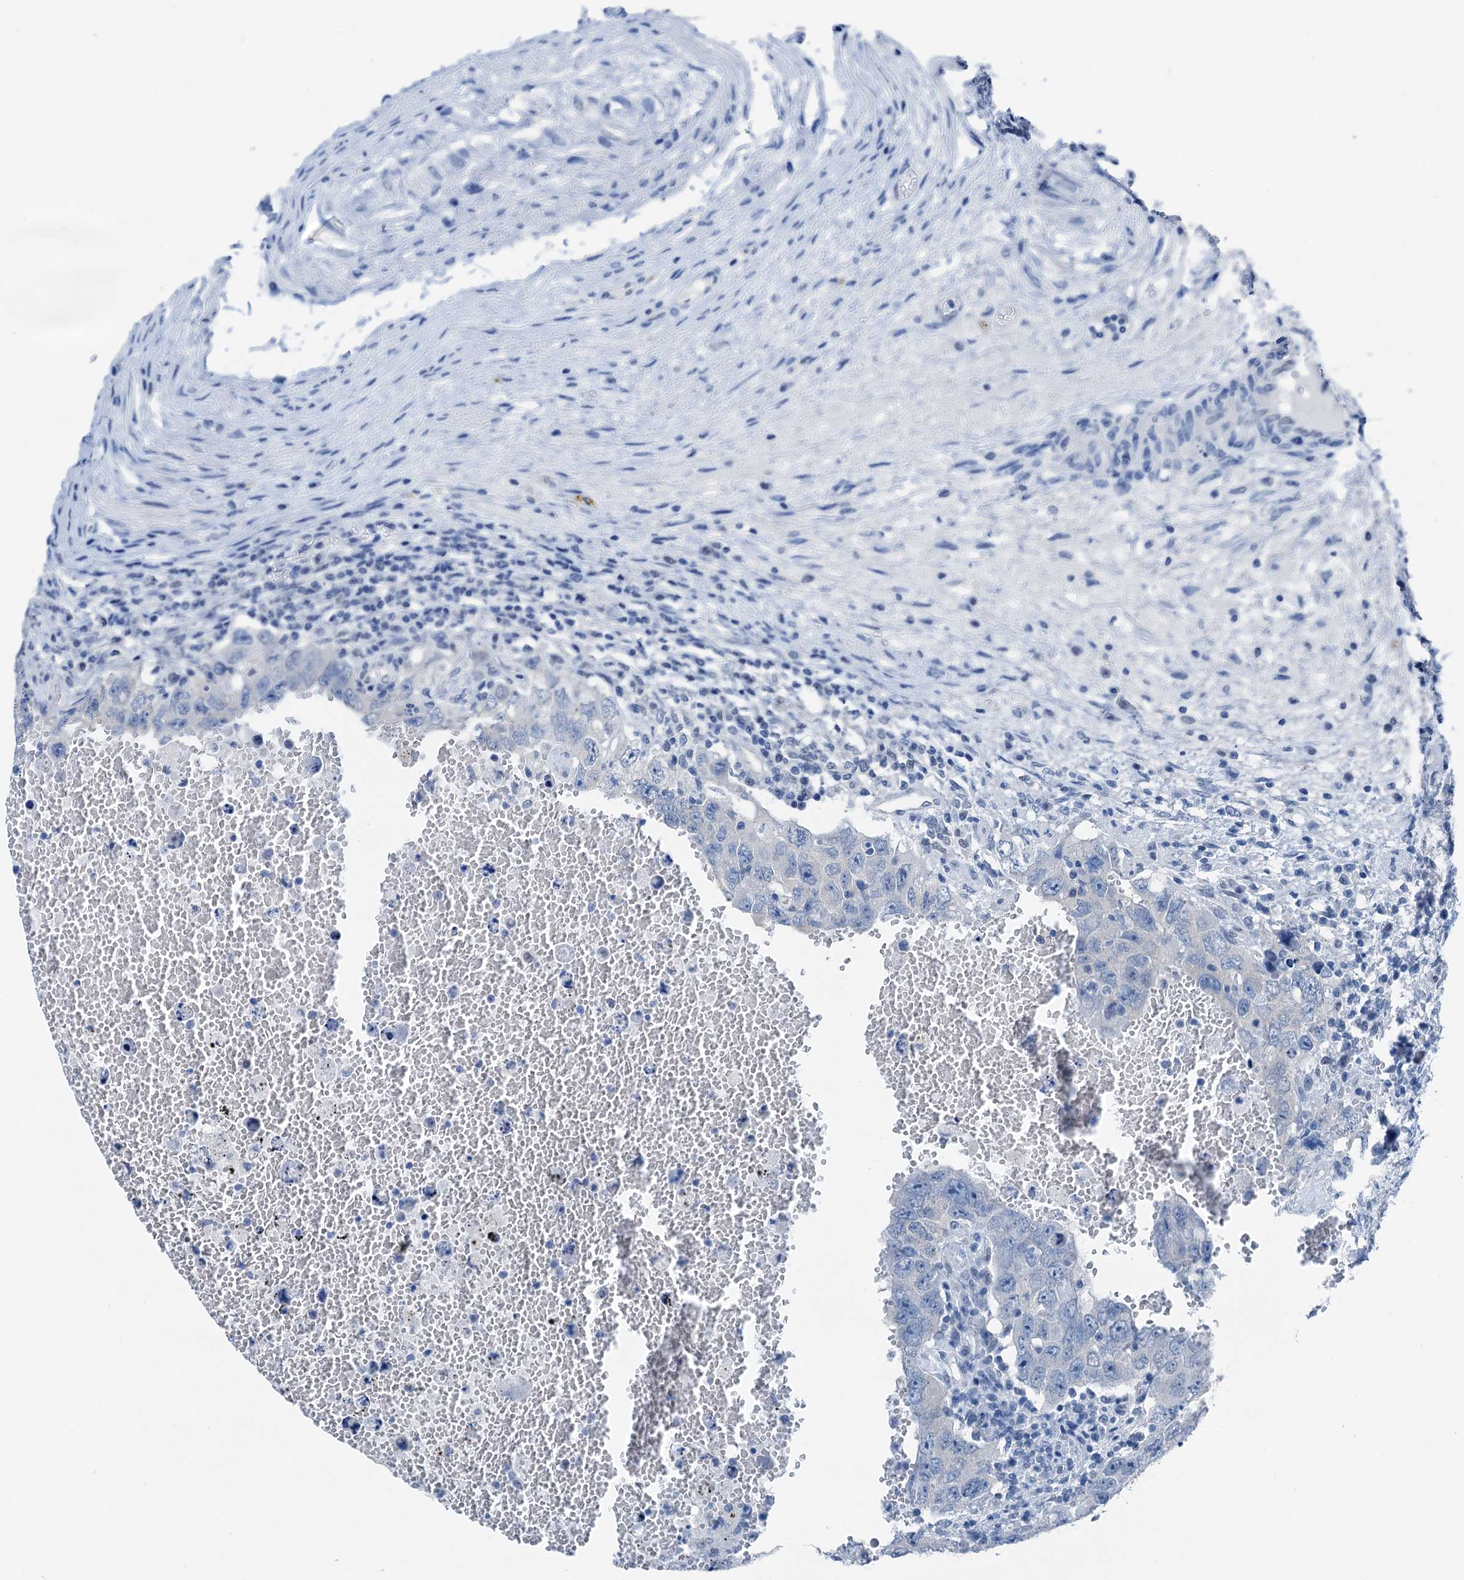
{"staining": {"intensity": "negative", "quantity": "none", "location": "none"}, "tissue": "testis cancer", "cell_type": "Tumor cells", "image_type": "cancer", "snomed": [{"axis": "morphology", "description": "Carcinoma, Embryonal, NOS"}, {"axis": "topography", "description": "Testis"}], "caption": "Immunohistochemistry histopathology image of neoplastic tissue: human testis cancer (embryonal carcinoma) stained with DAB exhibits no significant protein expression in tumor cells.", "gene": "CBLN3", "patient": {"sex": "male", "age": 26}}